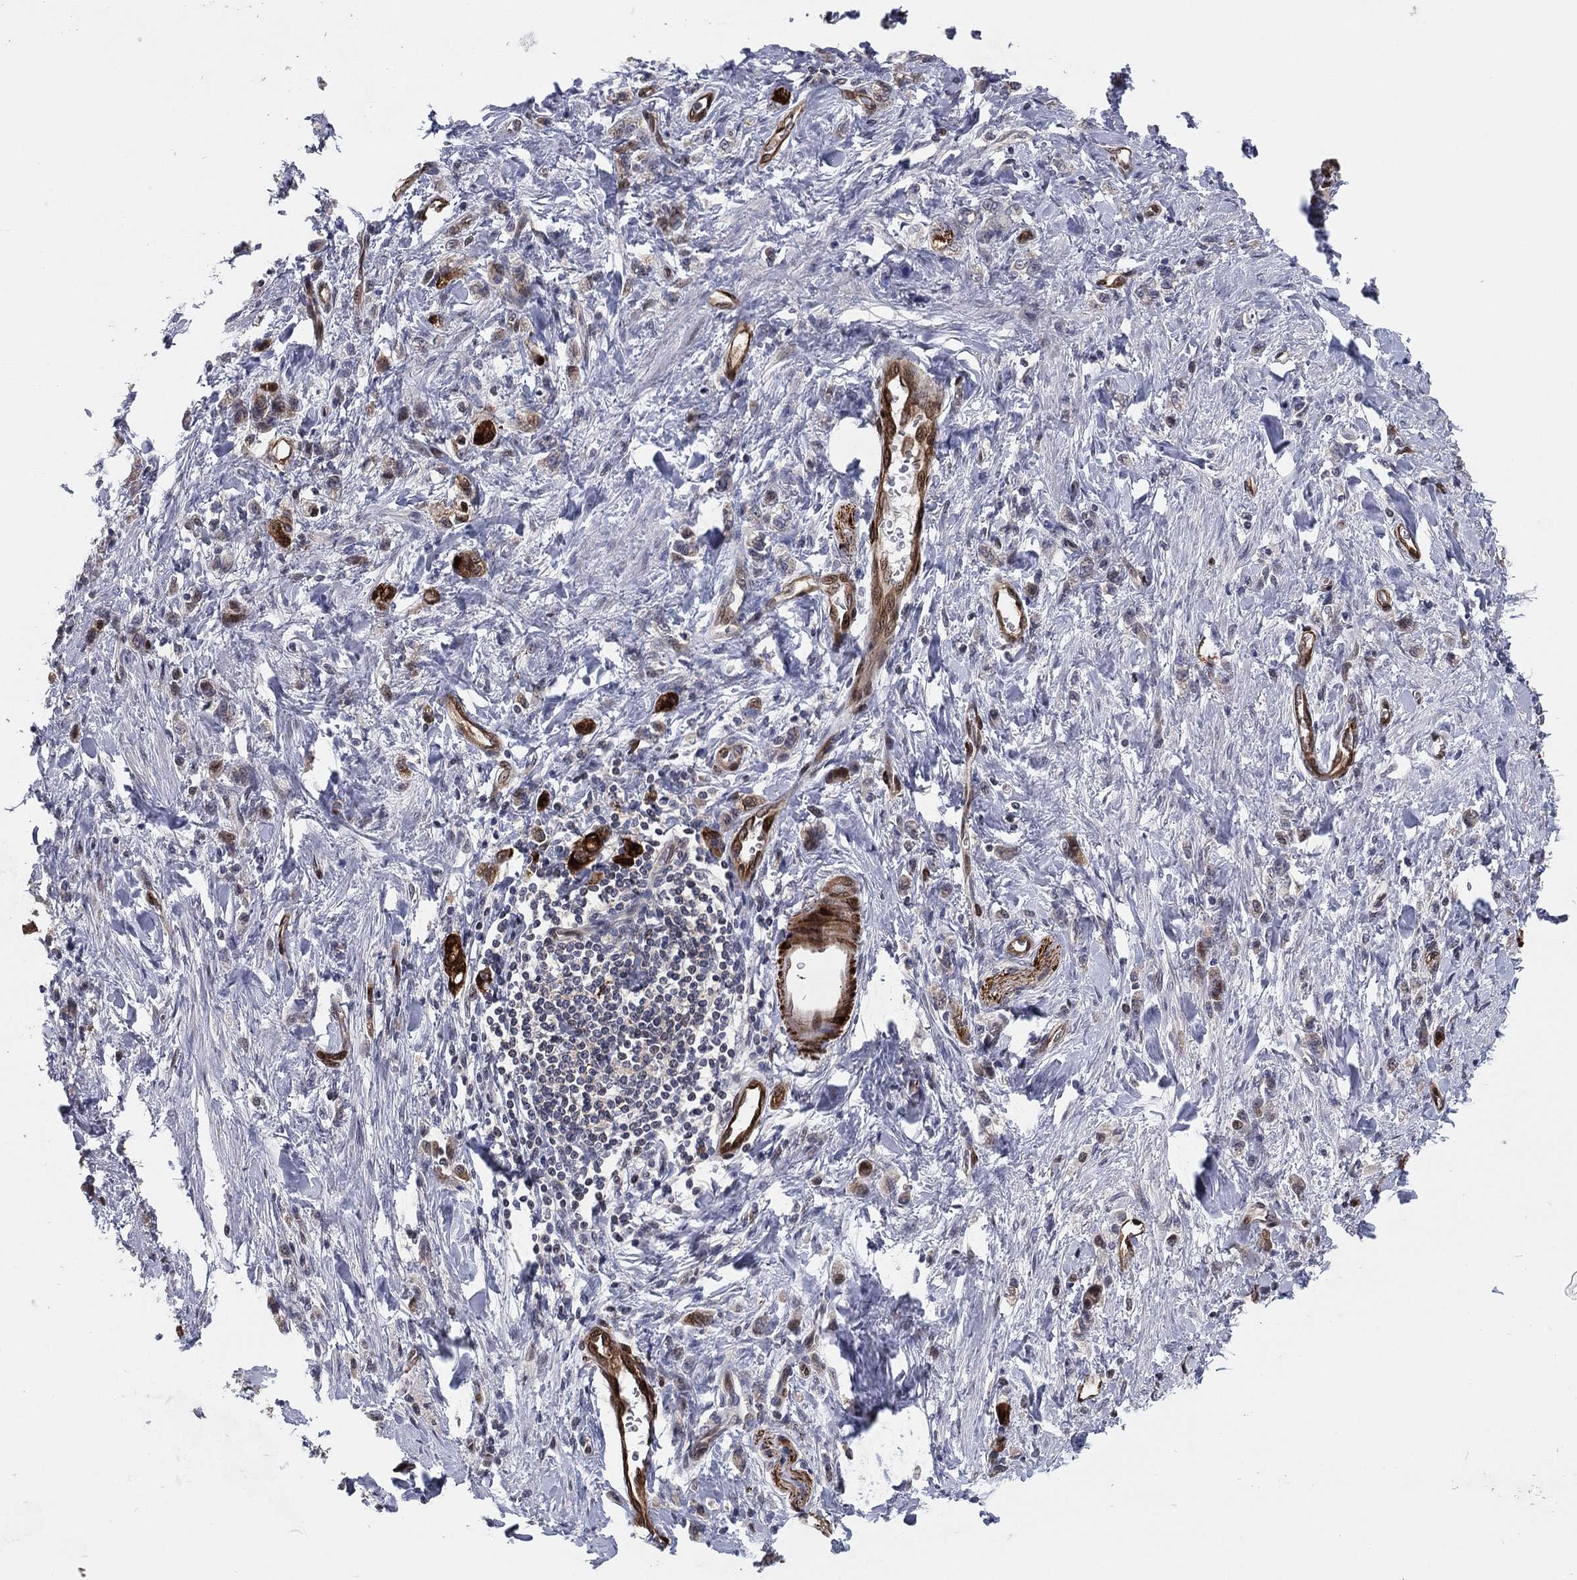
{"staining": {"intensity": "weak", "quantity": "25%-75%", "location": "cytoplasmic/membranous"}, "tissue": "stomach cancer", "cell_type": "Tumor cells", "image_type": "cancer", "snomed": [{"axis": "morphology", "description": "Adenocarcinoma, NOS"}, {"axis": "topography", "description": "Stomach"}], "caption": "Immunohistochemistry micrograph of human stomach adenocarcinoma stained for a protein (brown), which exhibits low levels of weak cytoplasmic/membranous staining in about 25%-75% of tumor cells.", "gene": "SNCG", "patient": {"sex": "male", "age": 77}}